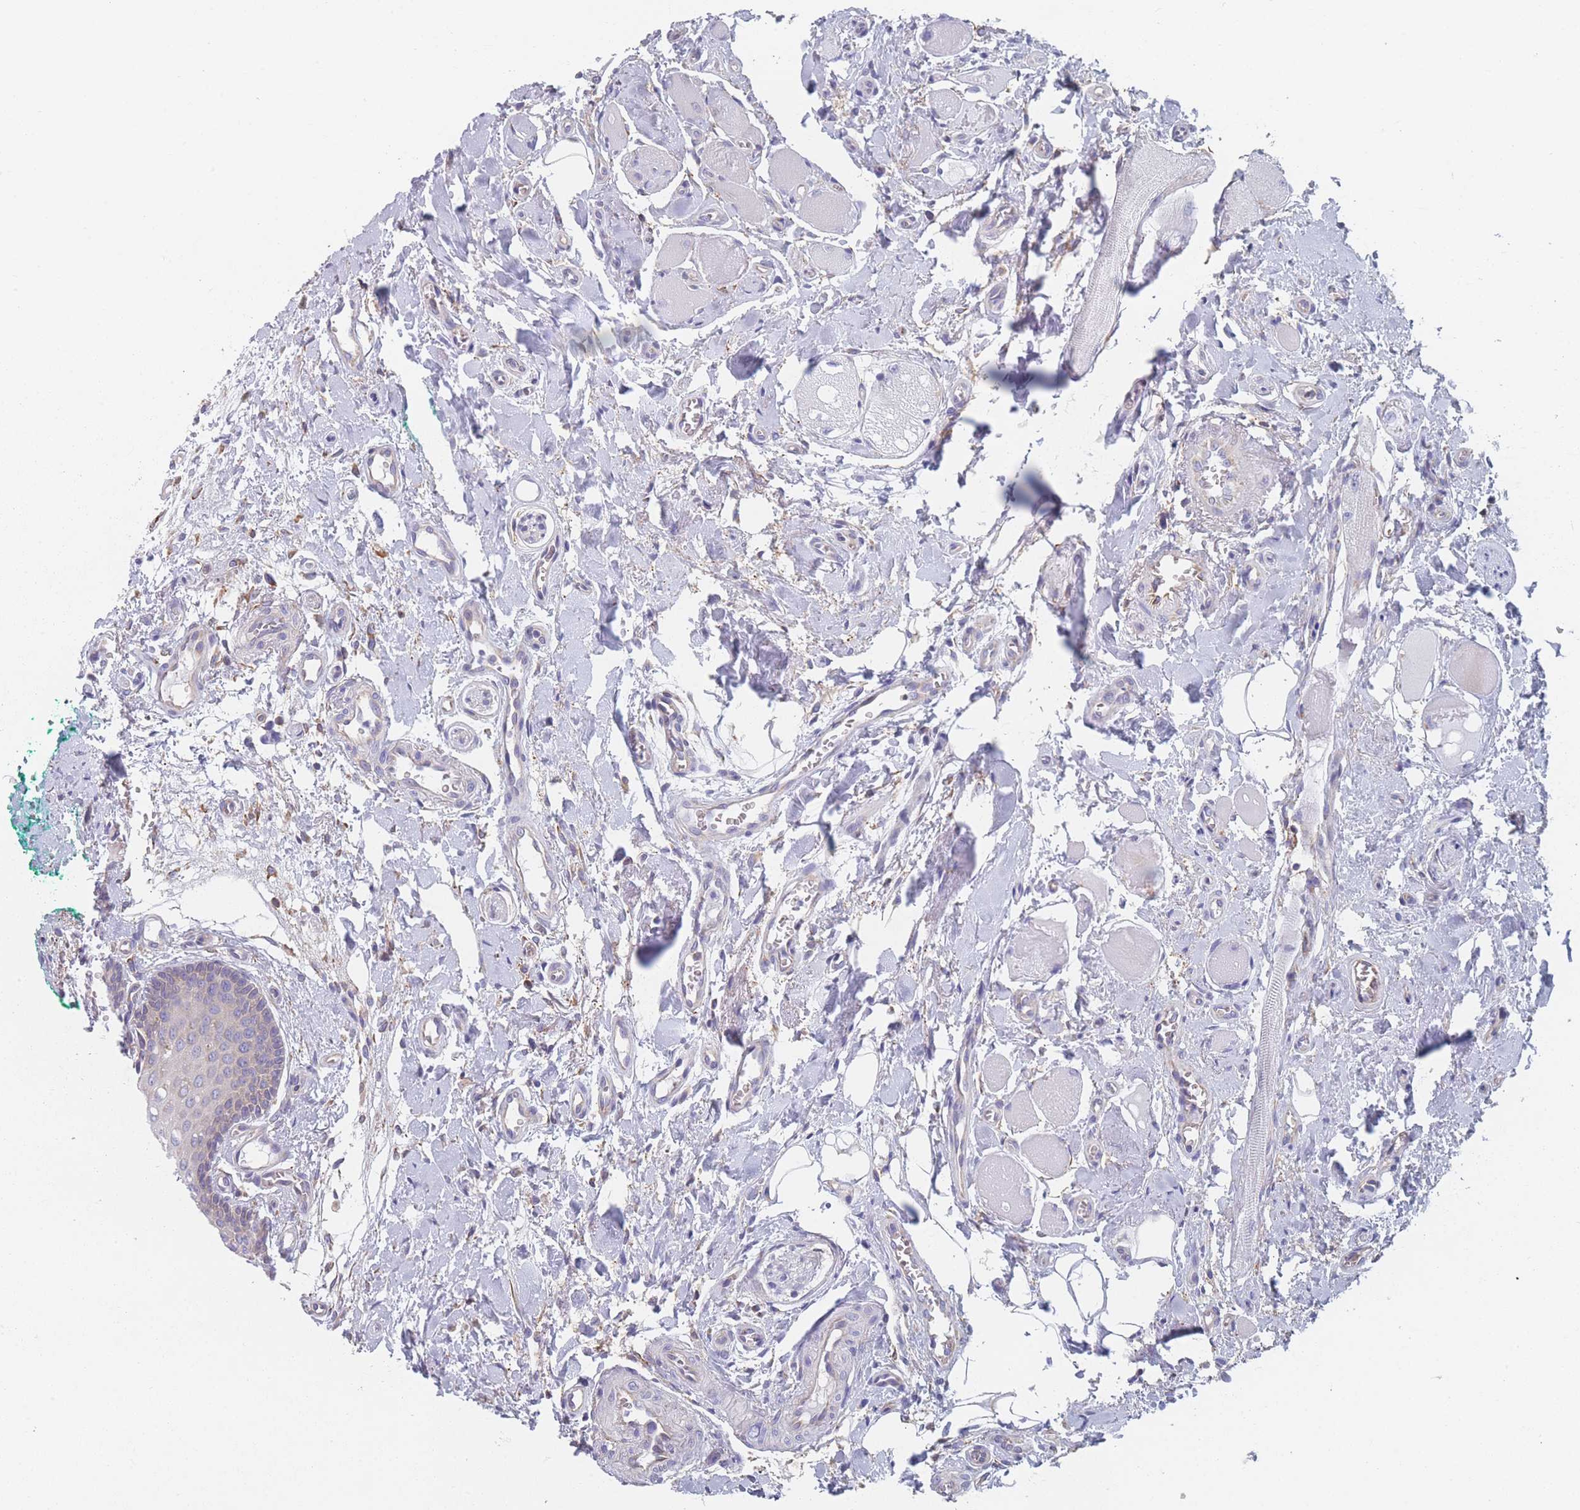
{"staining": {"intensity": "weak", "quantity": "25%-75%", "location": "cytoplasmic/membranous"}, "tissue": "oral mucosa", "cell_type": "Squamous epithelial cells", "image_type": "normal", "snomed": [{"axis": "morphology", "description": "Normal tissue, NOS"}, {"axis": "morphology", "description": "Squamous cell carcinoma, NOS"}, {"axis": "topography", "description": "Oral tissue"}, {"axis": "topography", "description": "Tounge, NOS"}, {"axis": "topography", "description": "Head-Neck"}], "caption": "Immunohistochemical staining of normal oral mucosa displays 25%-75% levels of weak cytoplasmic/membranous protein positivity in about 25%-75% of squamous epithelial cells.", "gene": "OR7C2", "patient": {"sex": "male", "age": 79}}